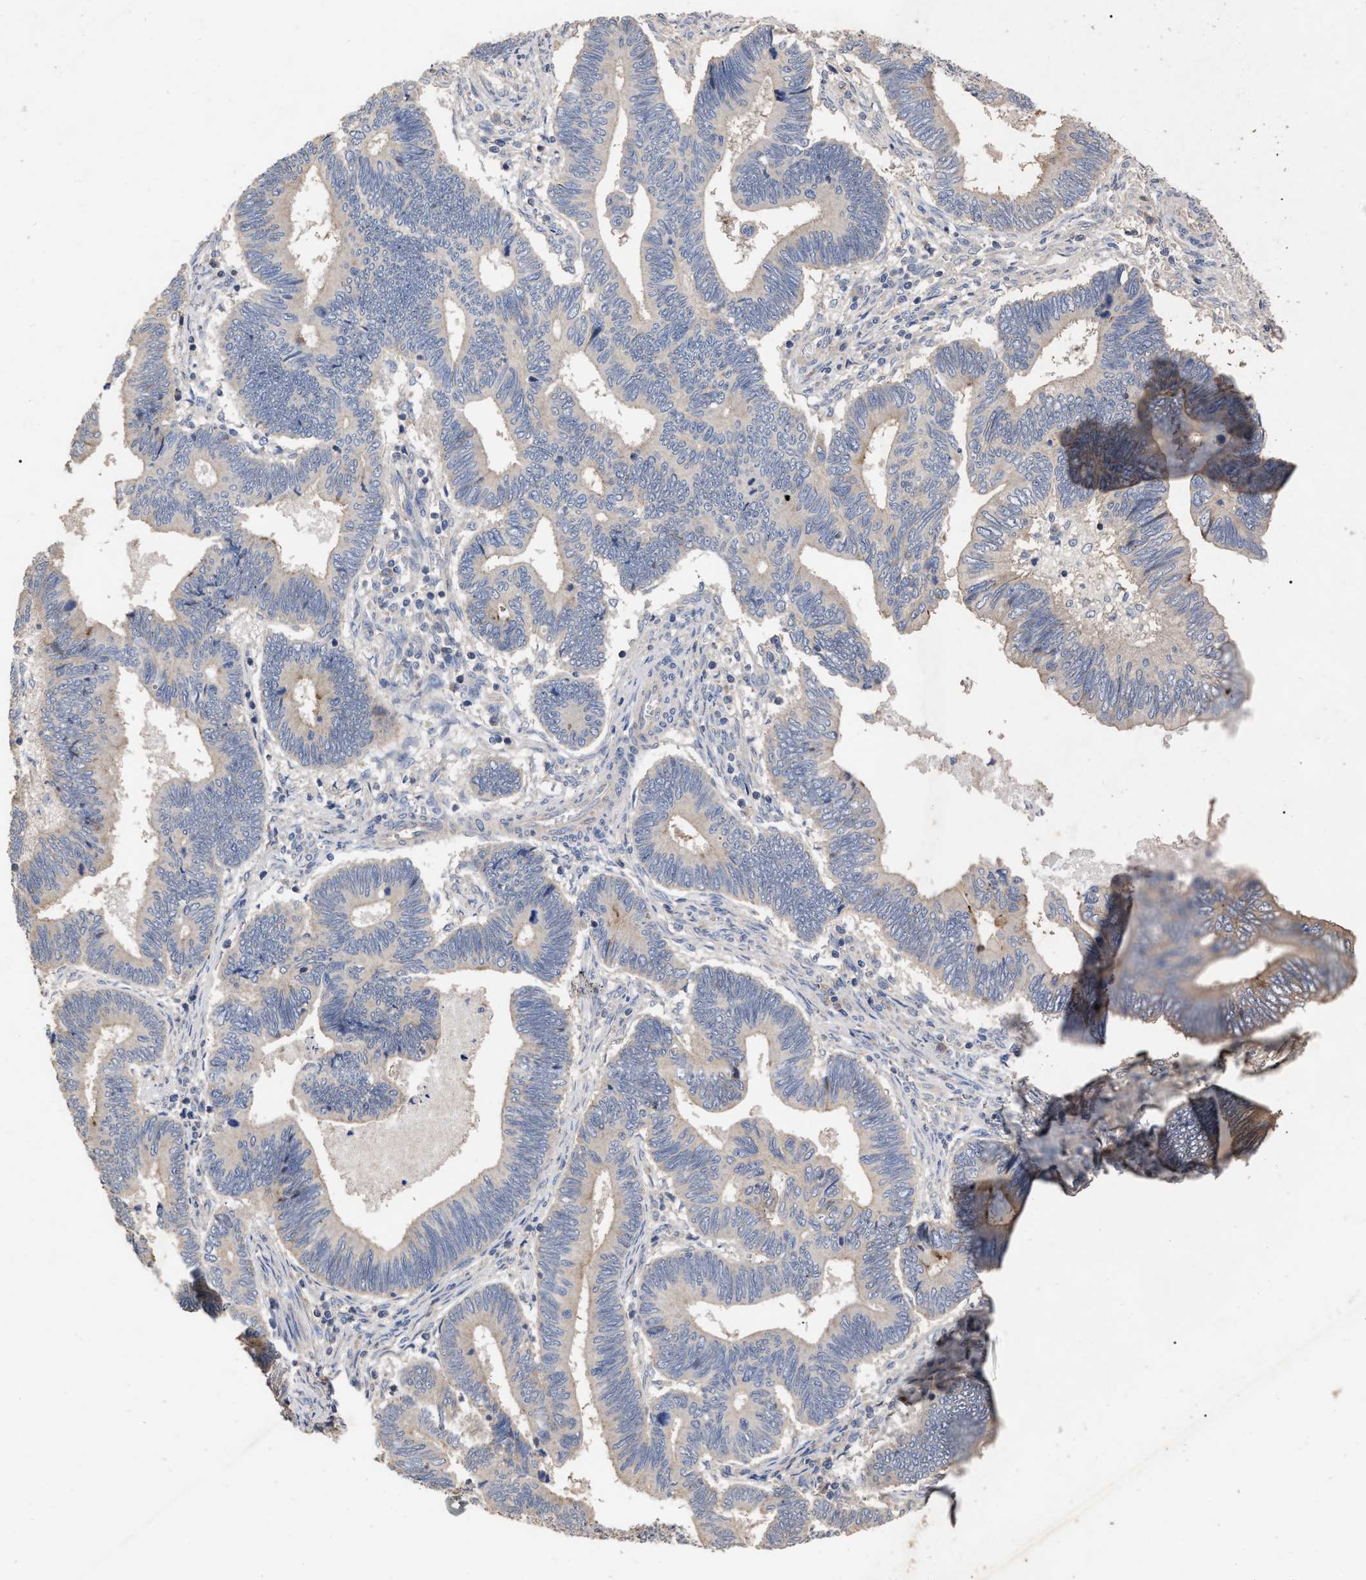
{"staining": {"intensity": "negative", "quantity": "none", "location": "none"}, "tissue": "pancreatic cancer", "cell_type": "Tumor cells", "image_type": "cancer", "snomed": [{"axis": "morphology", "description": "Adenocarcinoma, NOS"}, {"axis": "topography", "description": "Pancreas"}], "caption": "IHC photomicrograph of neoplastic tissue: pancreatic cancer stained with DAB (3,3'-diaminobenzidine) reveals no significant protein expression in tumor cells. (DAB (3,3'-diaminobenzidine) IHC, high magnification).", "gene": "BTN2A1", "patient": {"sex": "female", "age": 70}}